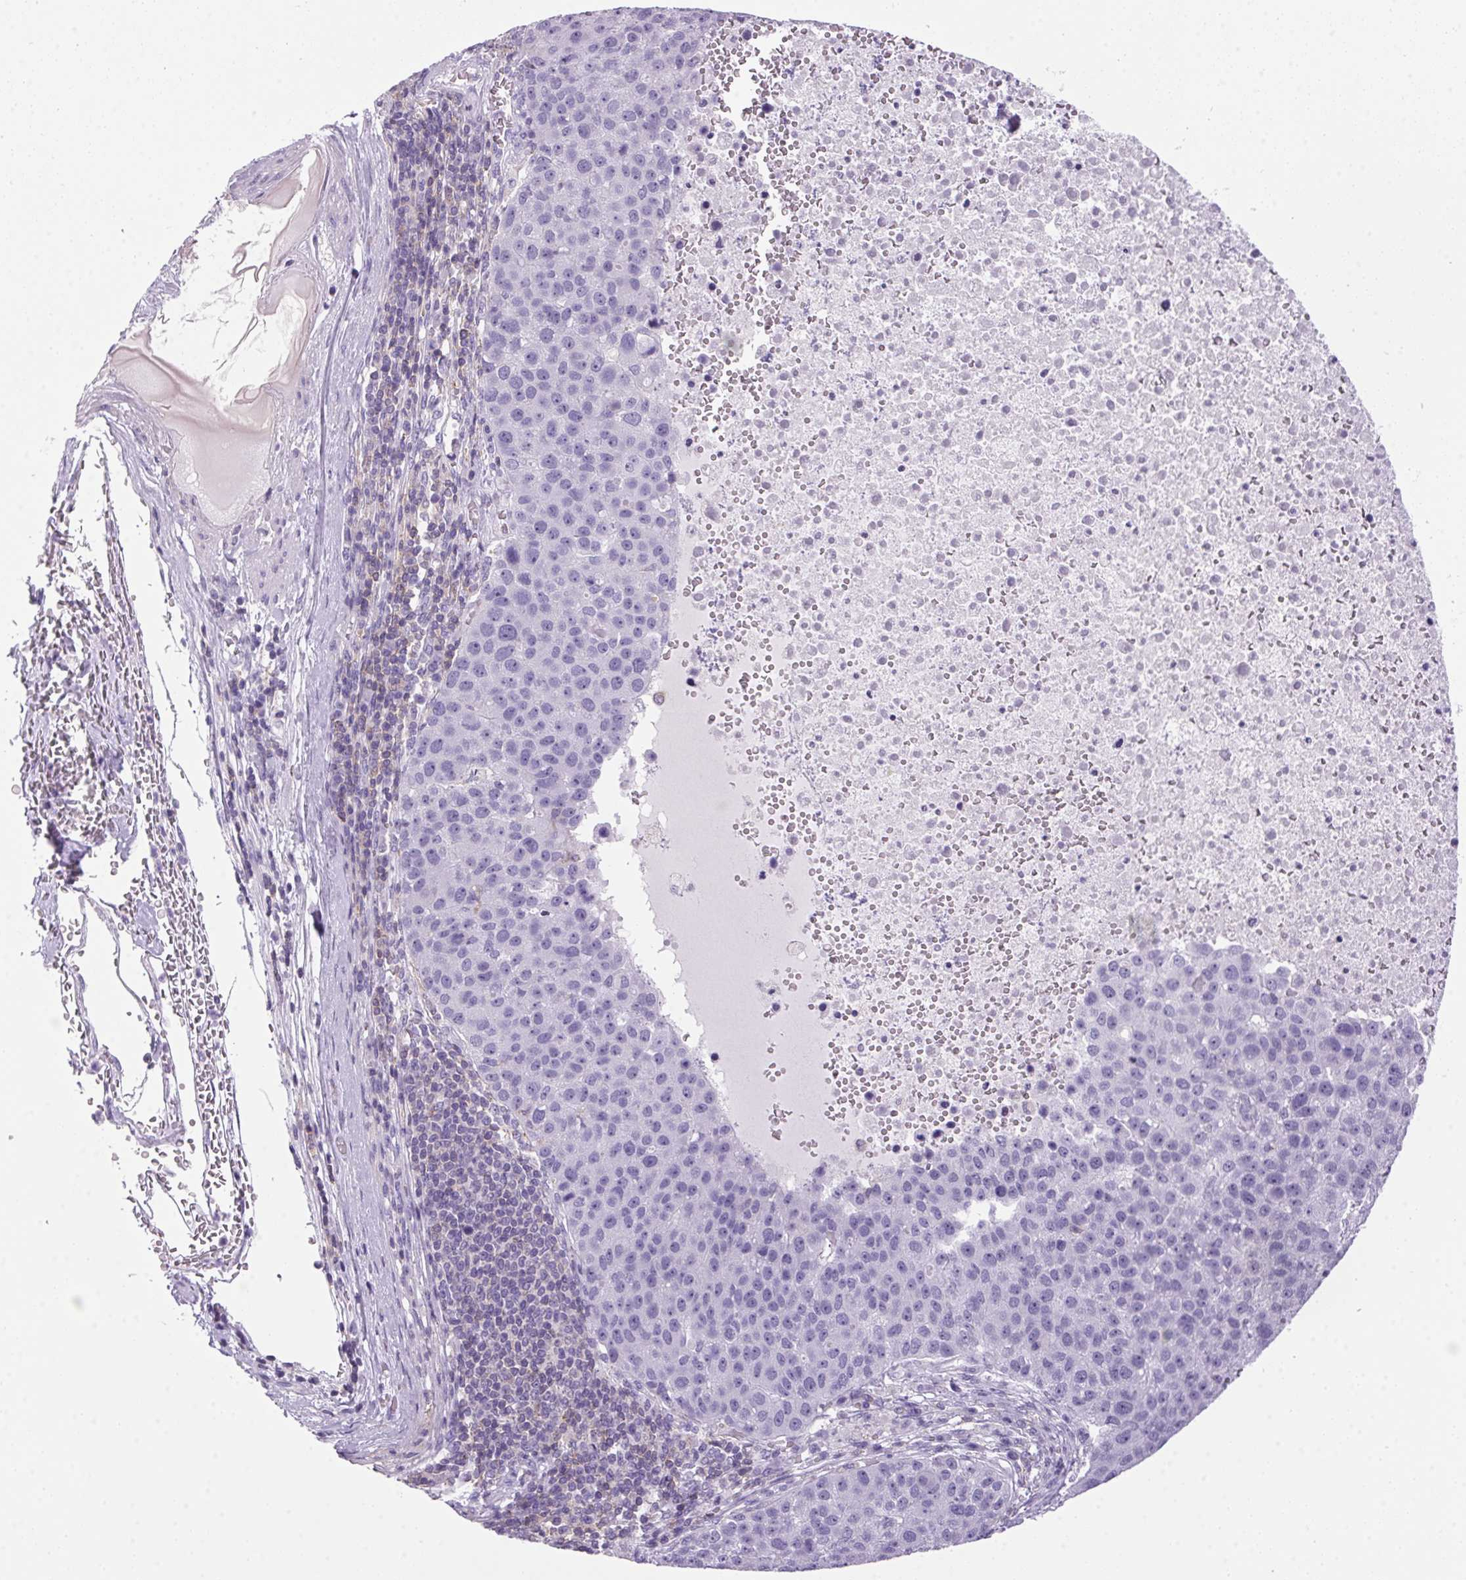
{"staining": {"intensity": "negative", "quantity": "none", "location": "none"}, "tissue": "pancreatic cancer", "cell_type": "Tumor cells", "image_type": "cancer", "snomed": [{"axis": "morphology", "description": "Adenocarcinoma, NOS"}, {"axis": "topography", "description": "Pancreas"}], "caption": "This histopathology image is of pancreatic cancer (adenocarcinoma) stained with immunohistochemistry to label a protein in brown with the nuclei are counter-stained blue. There is no staining in tumor cells. (IHC, brightfield microscopy, high magnification).", "gene": "S100A2", "patient": {"sex": "female", "age": 61}}